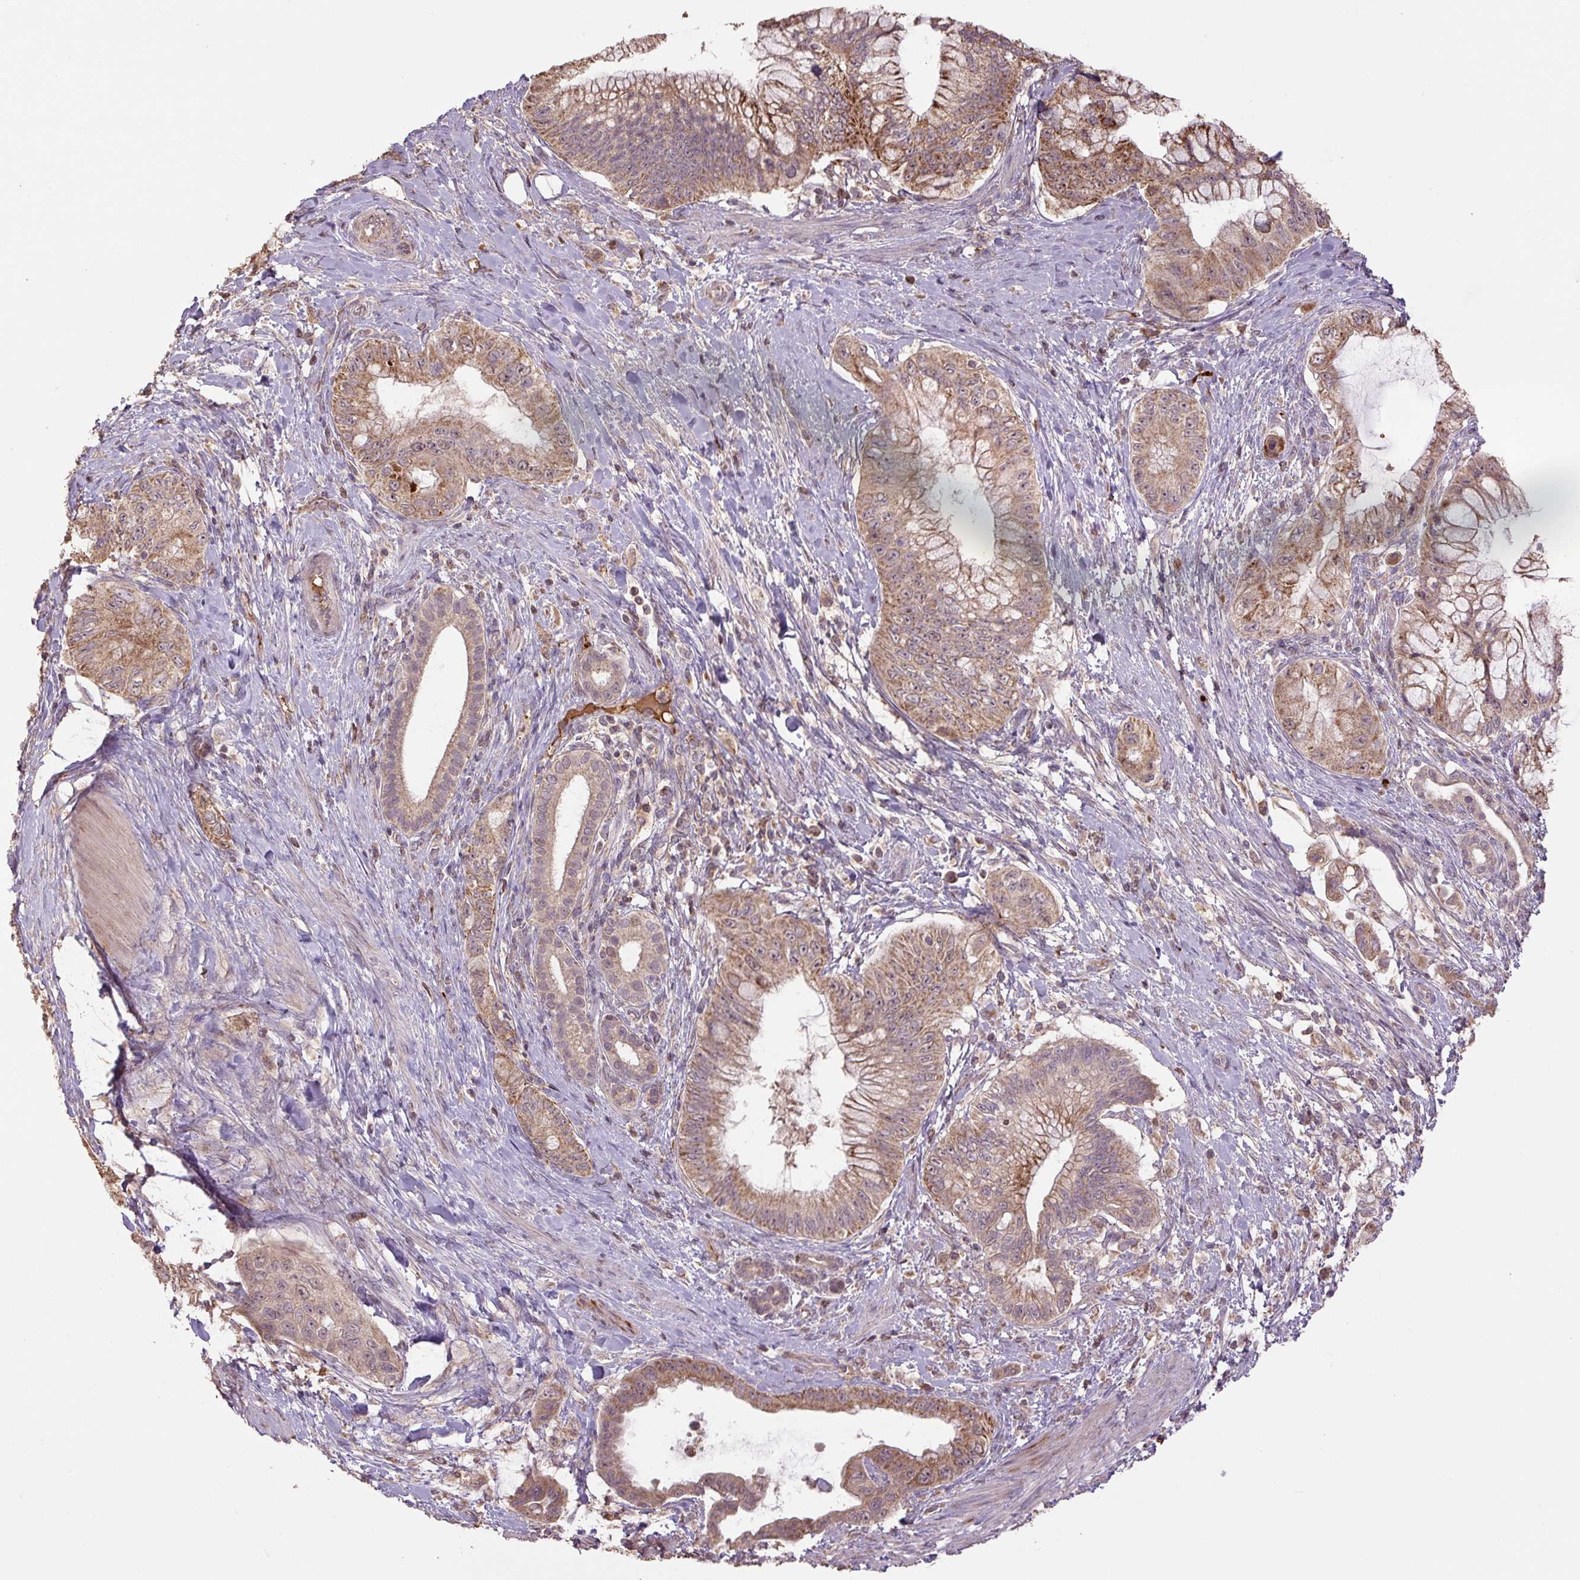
{"staining": {"intensity": "moderate", "quantity": ">75%", "location": "cytoplasmic/membranous"}, "tissue": "pancreatic cancer", "cell_type": "Tumor cells", "image_type": "cancer", "snomed": [{"axis": "morphology", "description": "Adenocarcinoma, NOS"}, {"axis": "topography", "description": "Pancreas"}], "caption": "A brown stain highlights moderate cytoplasmic/membranous staining of a protein in human adenocarcinoma (pancreatic) tumor cells.", "gene": "TMEM160", "patient": {"sex": "male", "age": 48}}